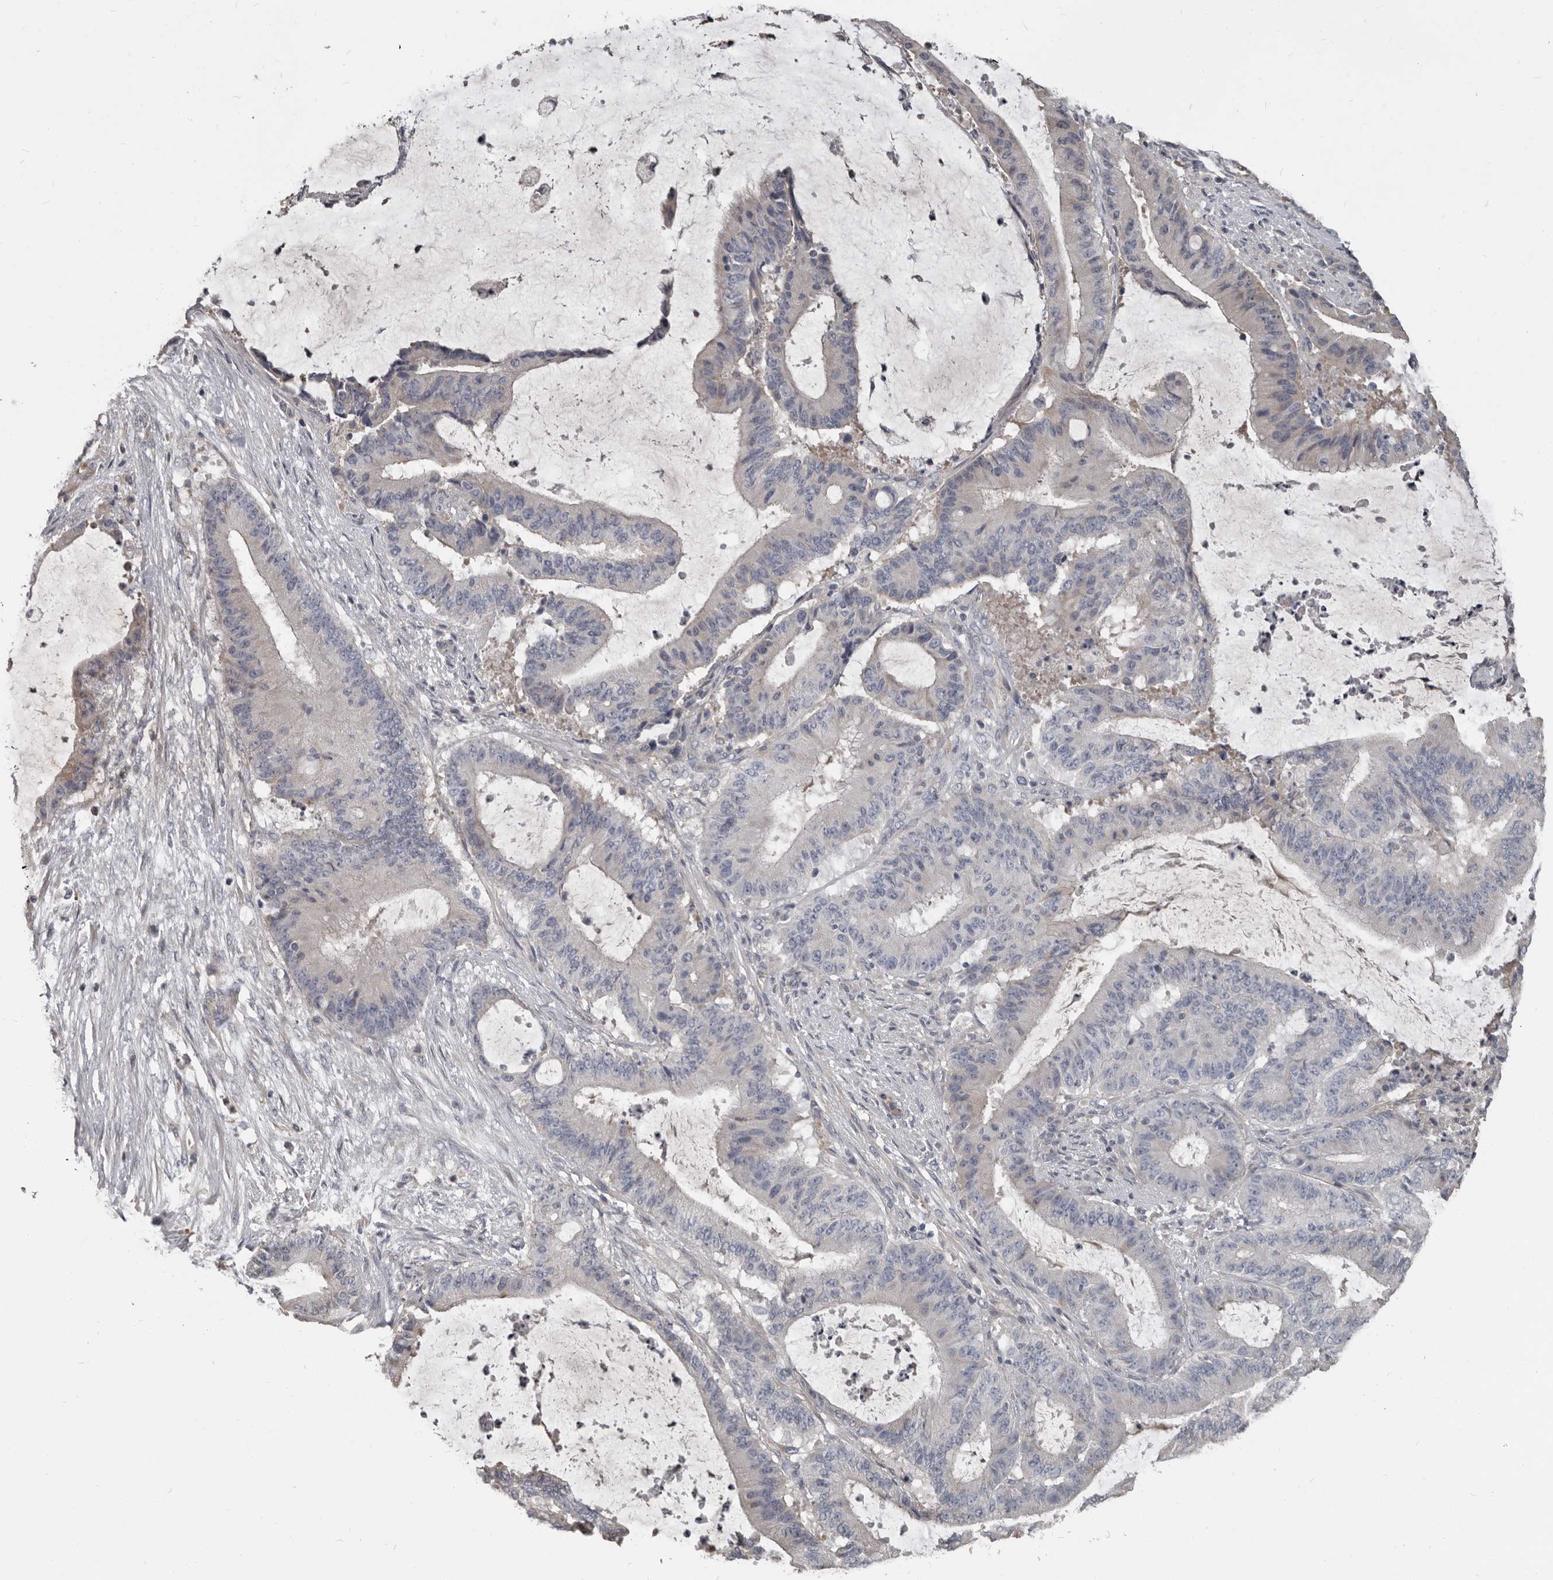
{"staining": {"intensity": "negative", "quantity": "none", "location": "none"}, "tissue": "liver cancer", "cell_type": "Tumor cells", "image_type": "cancer", "snomed": [{"axis": "morphology", "description": "Normal tissue, NOS"}, {"axis": "morphology", "description": "Cholangiocarcinoma"}, {"axis": "topography", "description": "Liver"}, {"axis": "topography", "description": "Peripheral nerve tissue"}], "caption": "A high-resolution image shows immunohistochemistry staining of liver cholangiocarcinoma, which reveals no significant positivity in tumor cells.", "gene": "CA6", "patient": {"sex": "female", "age": 73}}